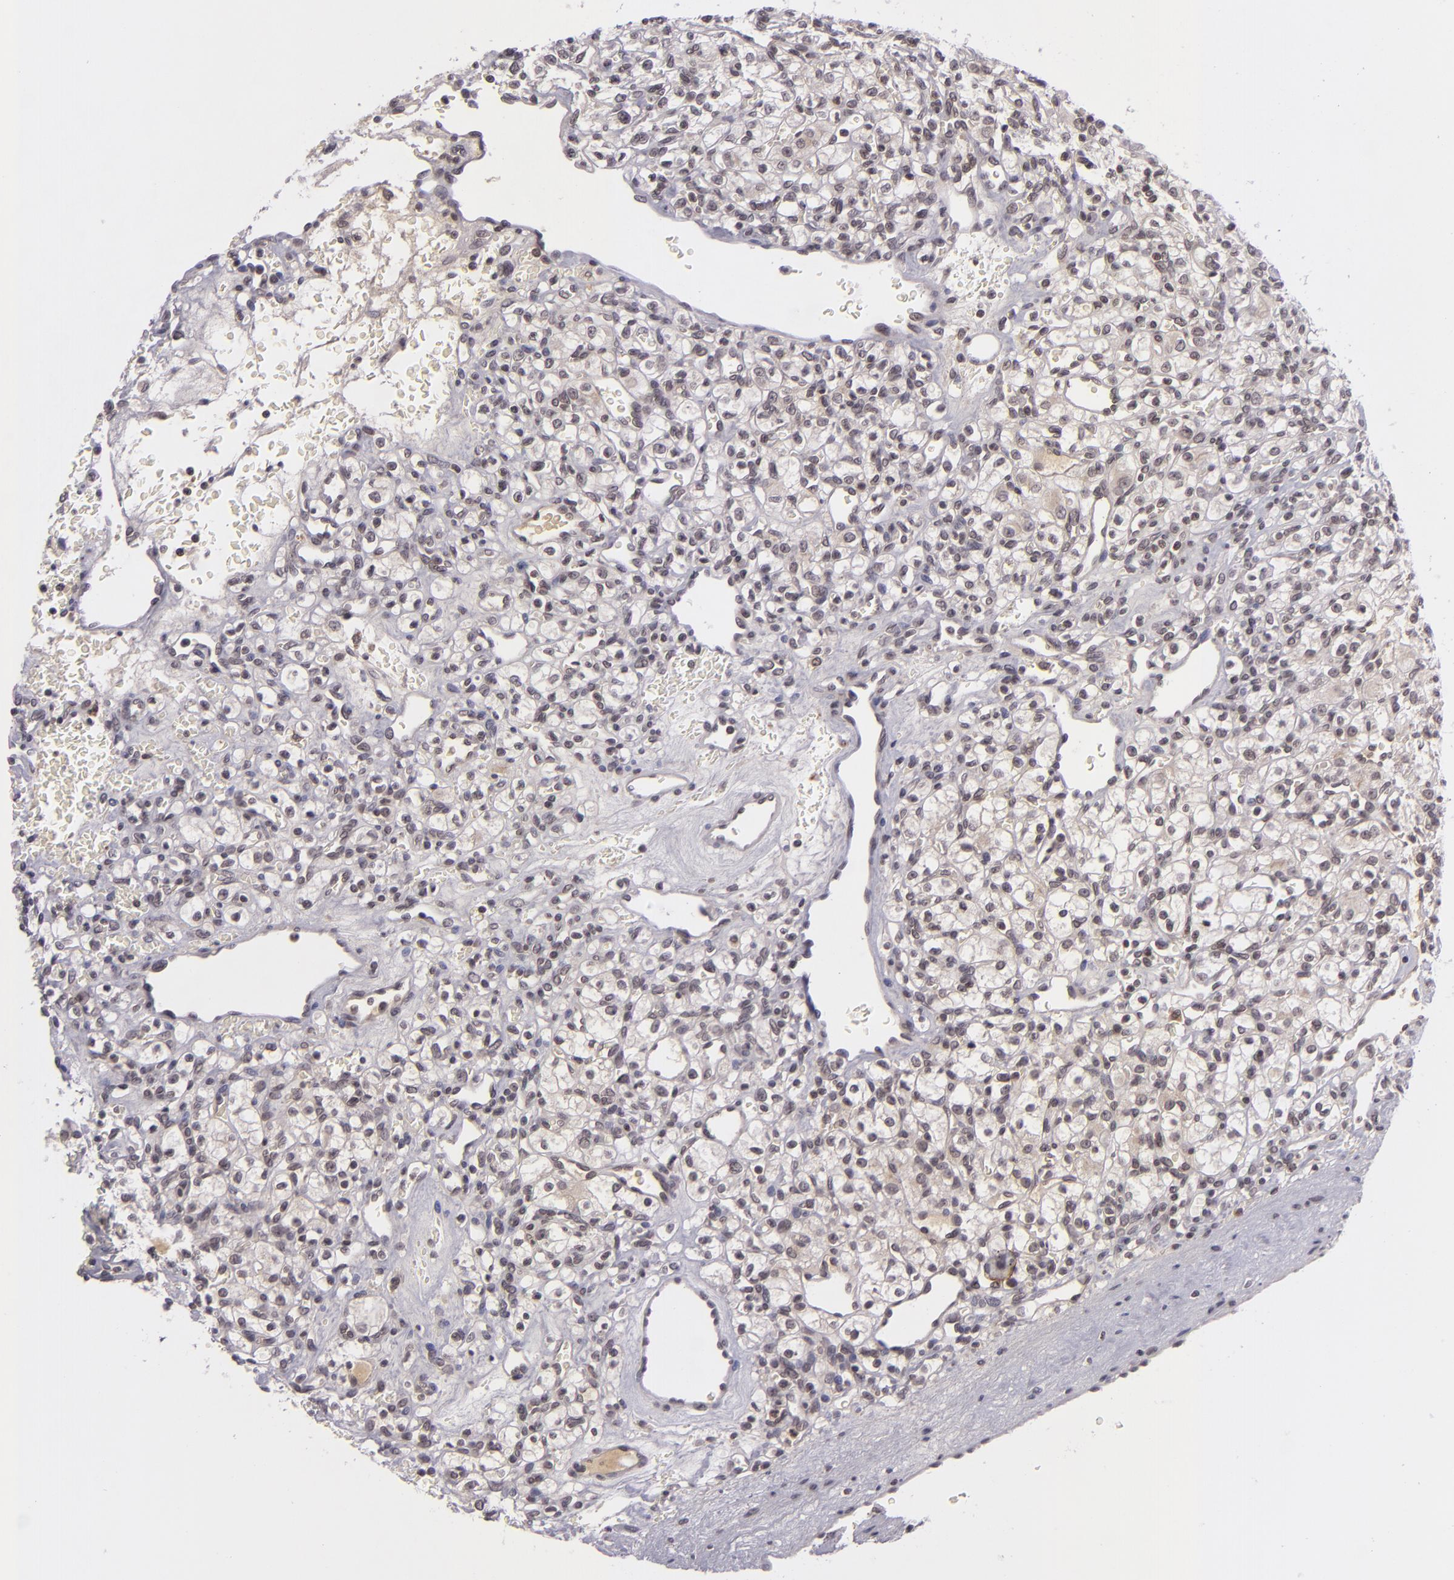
{"staining": {"intensity": "negative", "quantity": "none", "location": "none"}, "tissue": "renal cancer", "cell_type": "Tumor cells", "image_type": "cancer", "snomed": [{"axis": "morphology", "description": "Adenocarcinoma, NOS"}, {"axis": "topography", "description": "Kidney"}], "caption": "Human renal cancer (adenocarcinoma) stained for a protein using immunohistochemistry (IHC) exhibits no positivity in tumor cells.", "gene": "CASP8", "patient": {"sex": "female", "age": 62}}